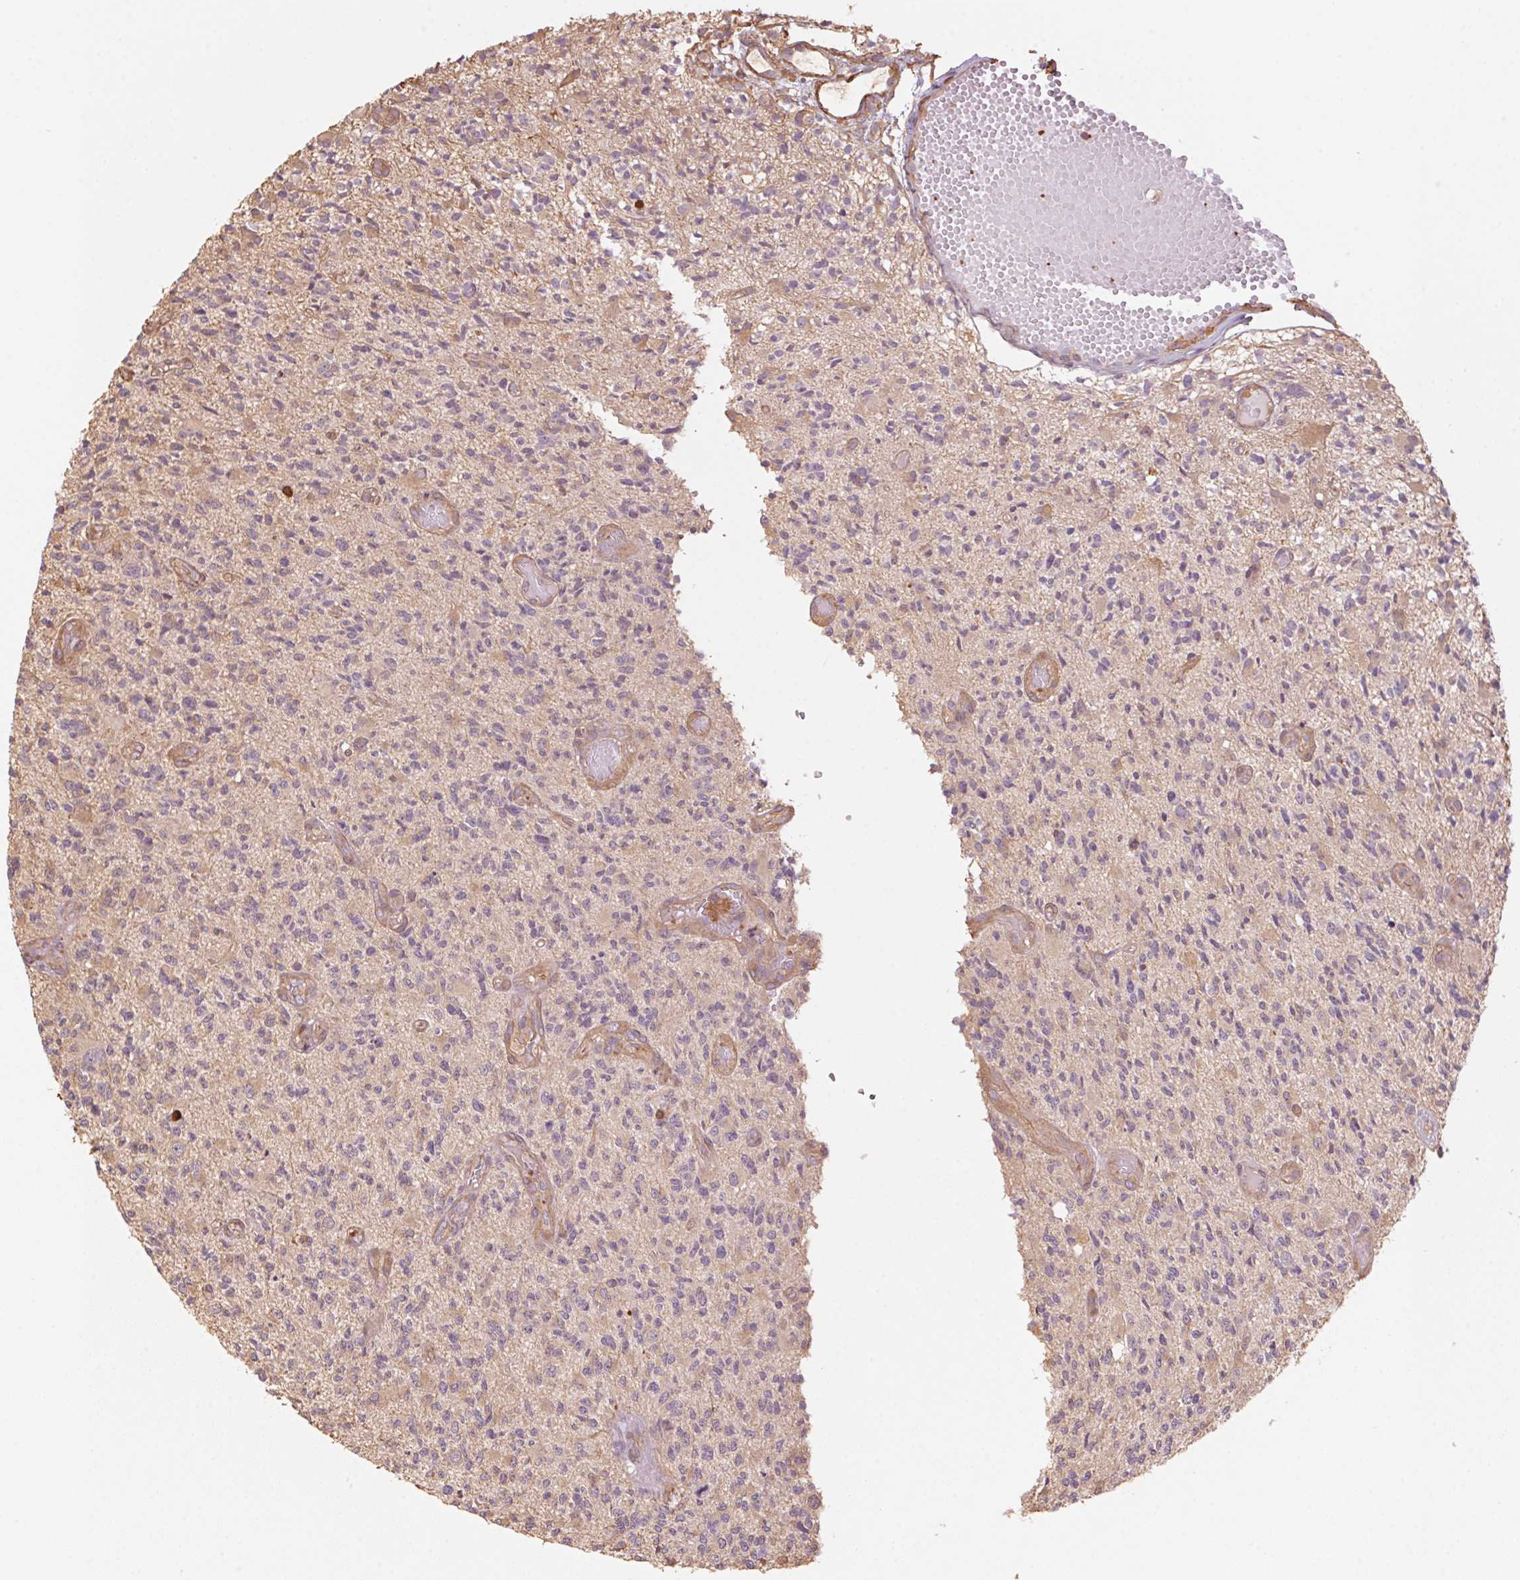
{"staining": {"intensity": "weak", "quantity": "<25%", "location": "cytoplasmic/membranous"}, "tissue": "glioma", "cell_type": "Tumor cells", "image_type": "cancer", "snomed": [{"axis": "morphology", "description": "Glioma, malignant, High grade"}, {"axis": "topography", "description": "Brain"}], "caption": "Immunohistochemistry histopathology image of human glioma stained for a protein (brown), which exhibits no staining in tumor cells. Nuclei are stained in blue.", "gene": "QDPR", "patient": {"sex": "female", "age": 63}}